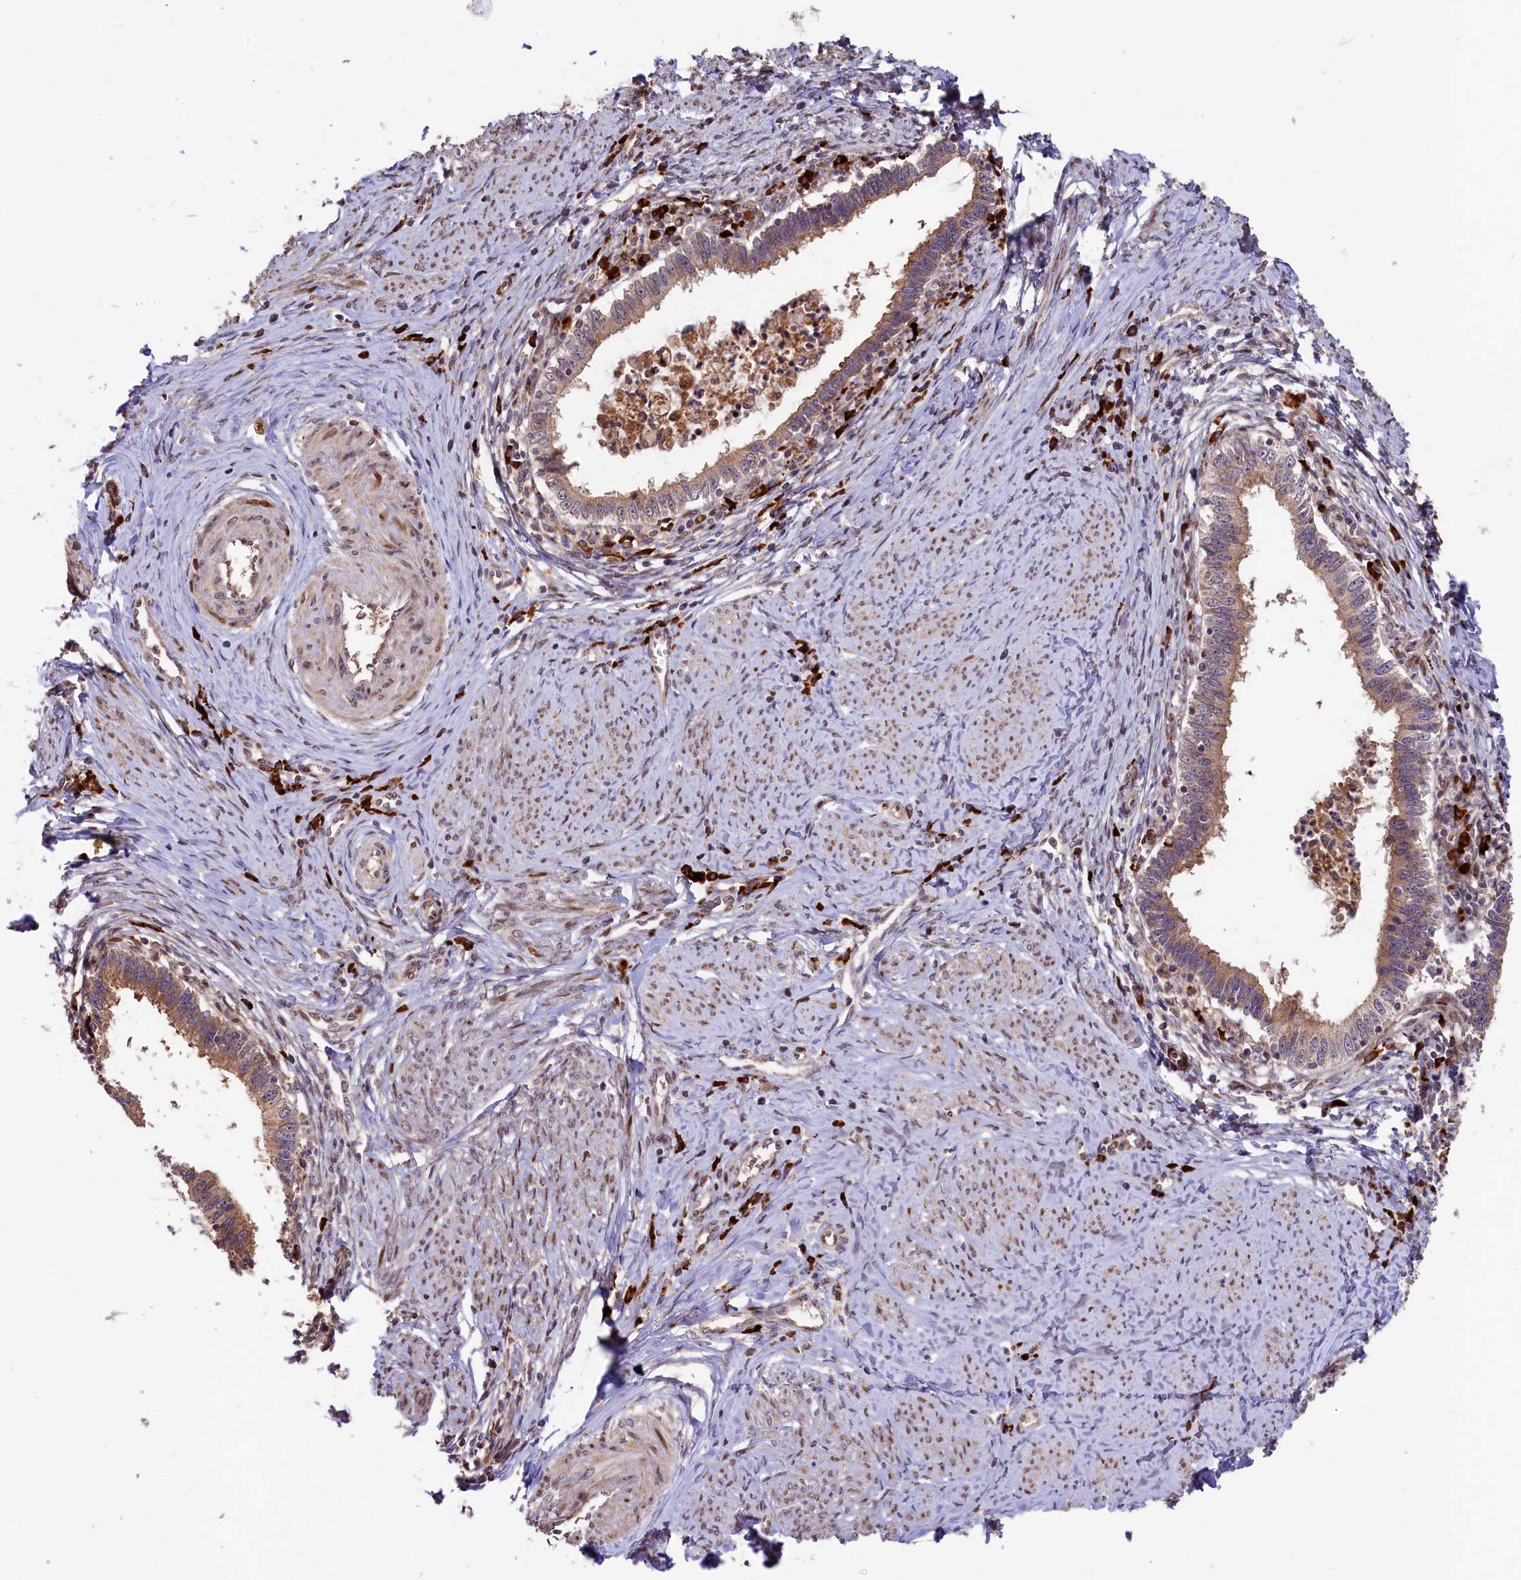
{"staining": {"intensity": "moderate", "quantity": ">75%", "location": "cytoplasmic/membranous"}, "tissue": "cervical cancer", "cell_type": "Tumor cells", "image_type": "cancer", "snomed": [{"axis": "morphology", "description": "Adenocarcinoma, NOS"}, {"axis": "topography", "description": "Cervix"}], "caption": "Immunohistochemistry (IHC) histopathology image of neoplastic tissue: cervical cancer (adenocarcinoma) stained using IHC reveals medium levels of moderate protein expression localized specifically in the cytoplasmic/membranous of tumor cells, appearing as a cytoplasmic/membranous brown color.", "gene": "C5orf15", "patient": {"sex": "female", "age": 36}}